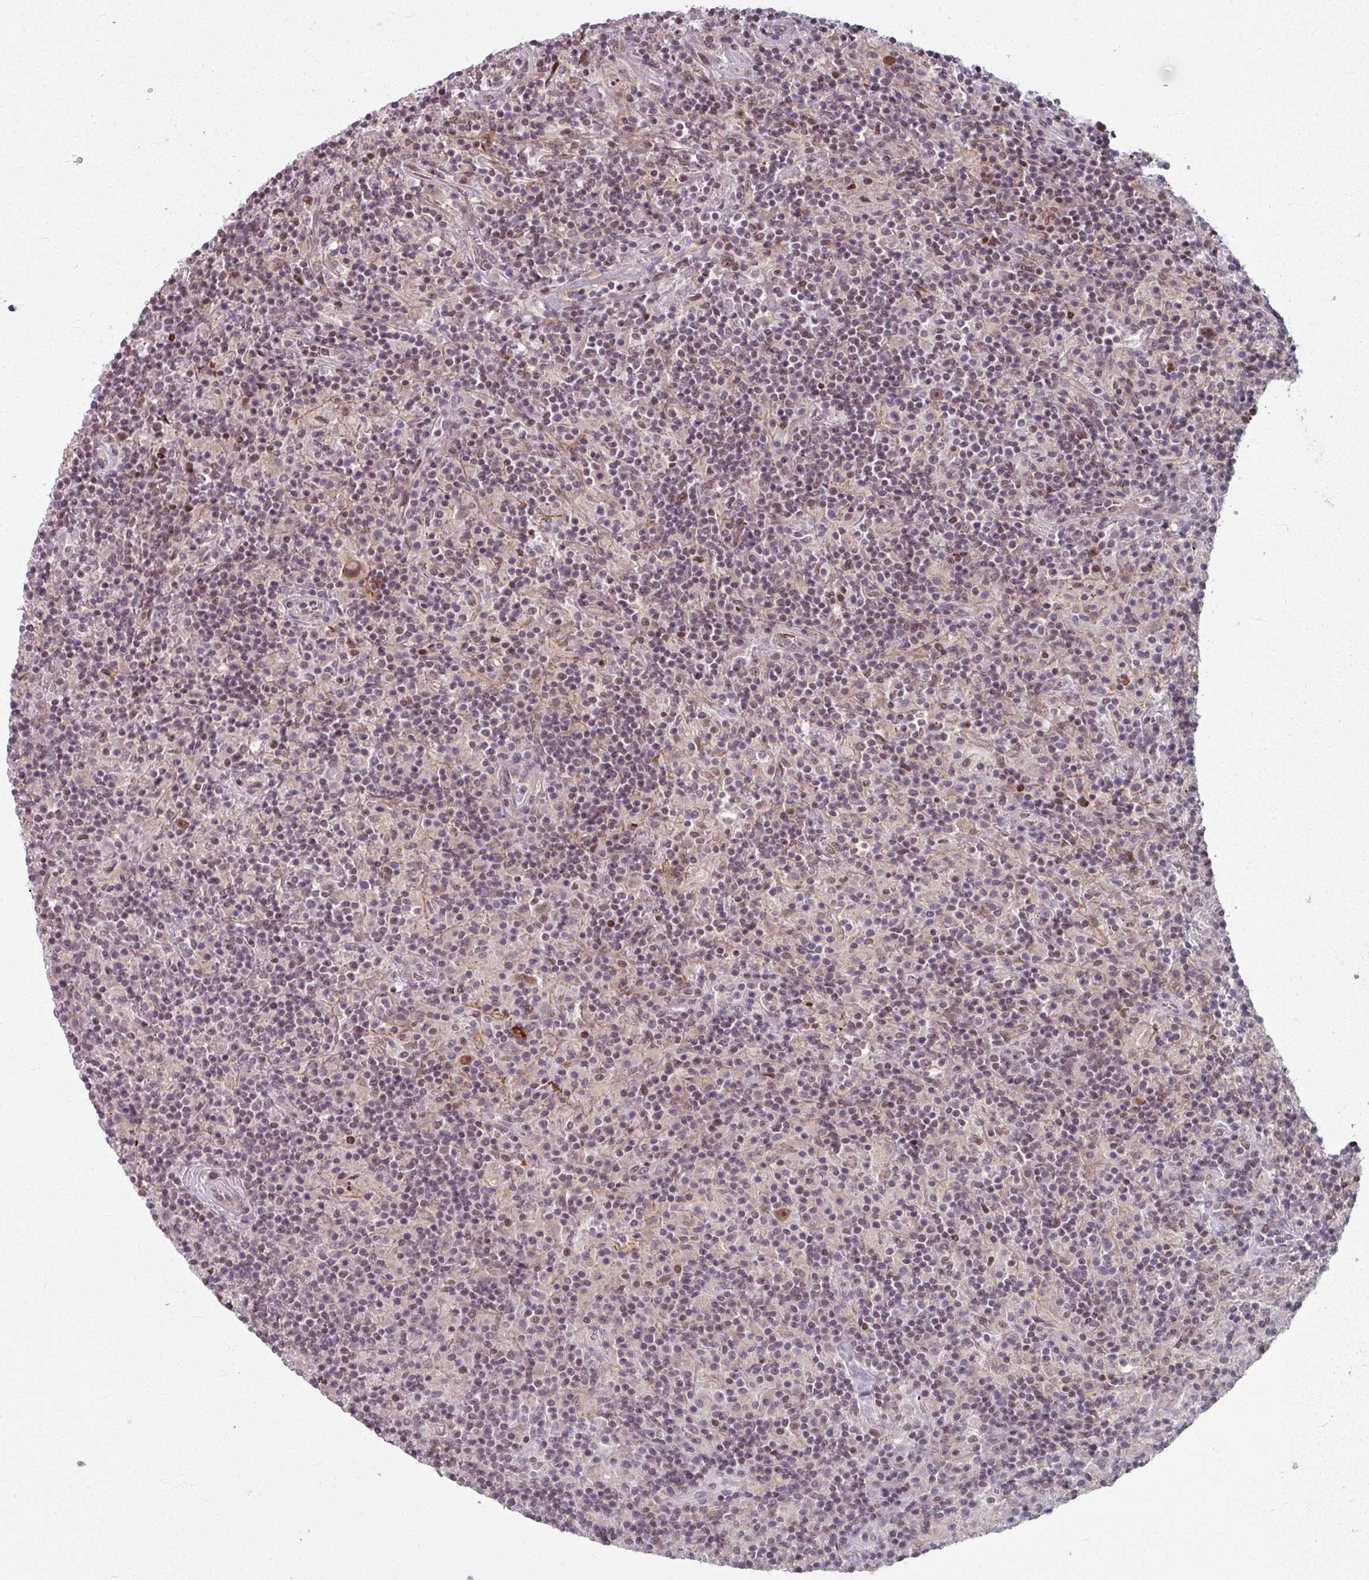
{"staining": {"intensity": "moderate", "quantity": ">75%", "location": "nuclear"}, "tissue": "lymphoma", "cell_type": "Tumor cells", "image_type": "cancer", "snomed": [{"axis": "morphology", "description": "Hodgkin's disease, NOS"}, {"axis": "topography", "description": "Lymph node"}], "caption": "Immunohistochemistry photomicrograph of human Hodgkin's disease stained for a protein (brown), which demonstrates medium levels of moderate nuclear expression in approximately >75% of tumor cells.", "gene": "KLC3", "patient": {"sex": "male", "age": 70}}